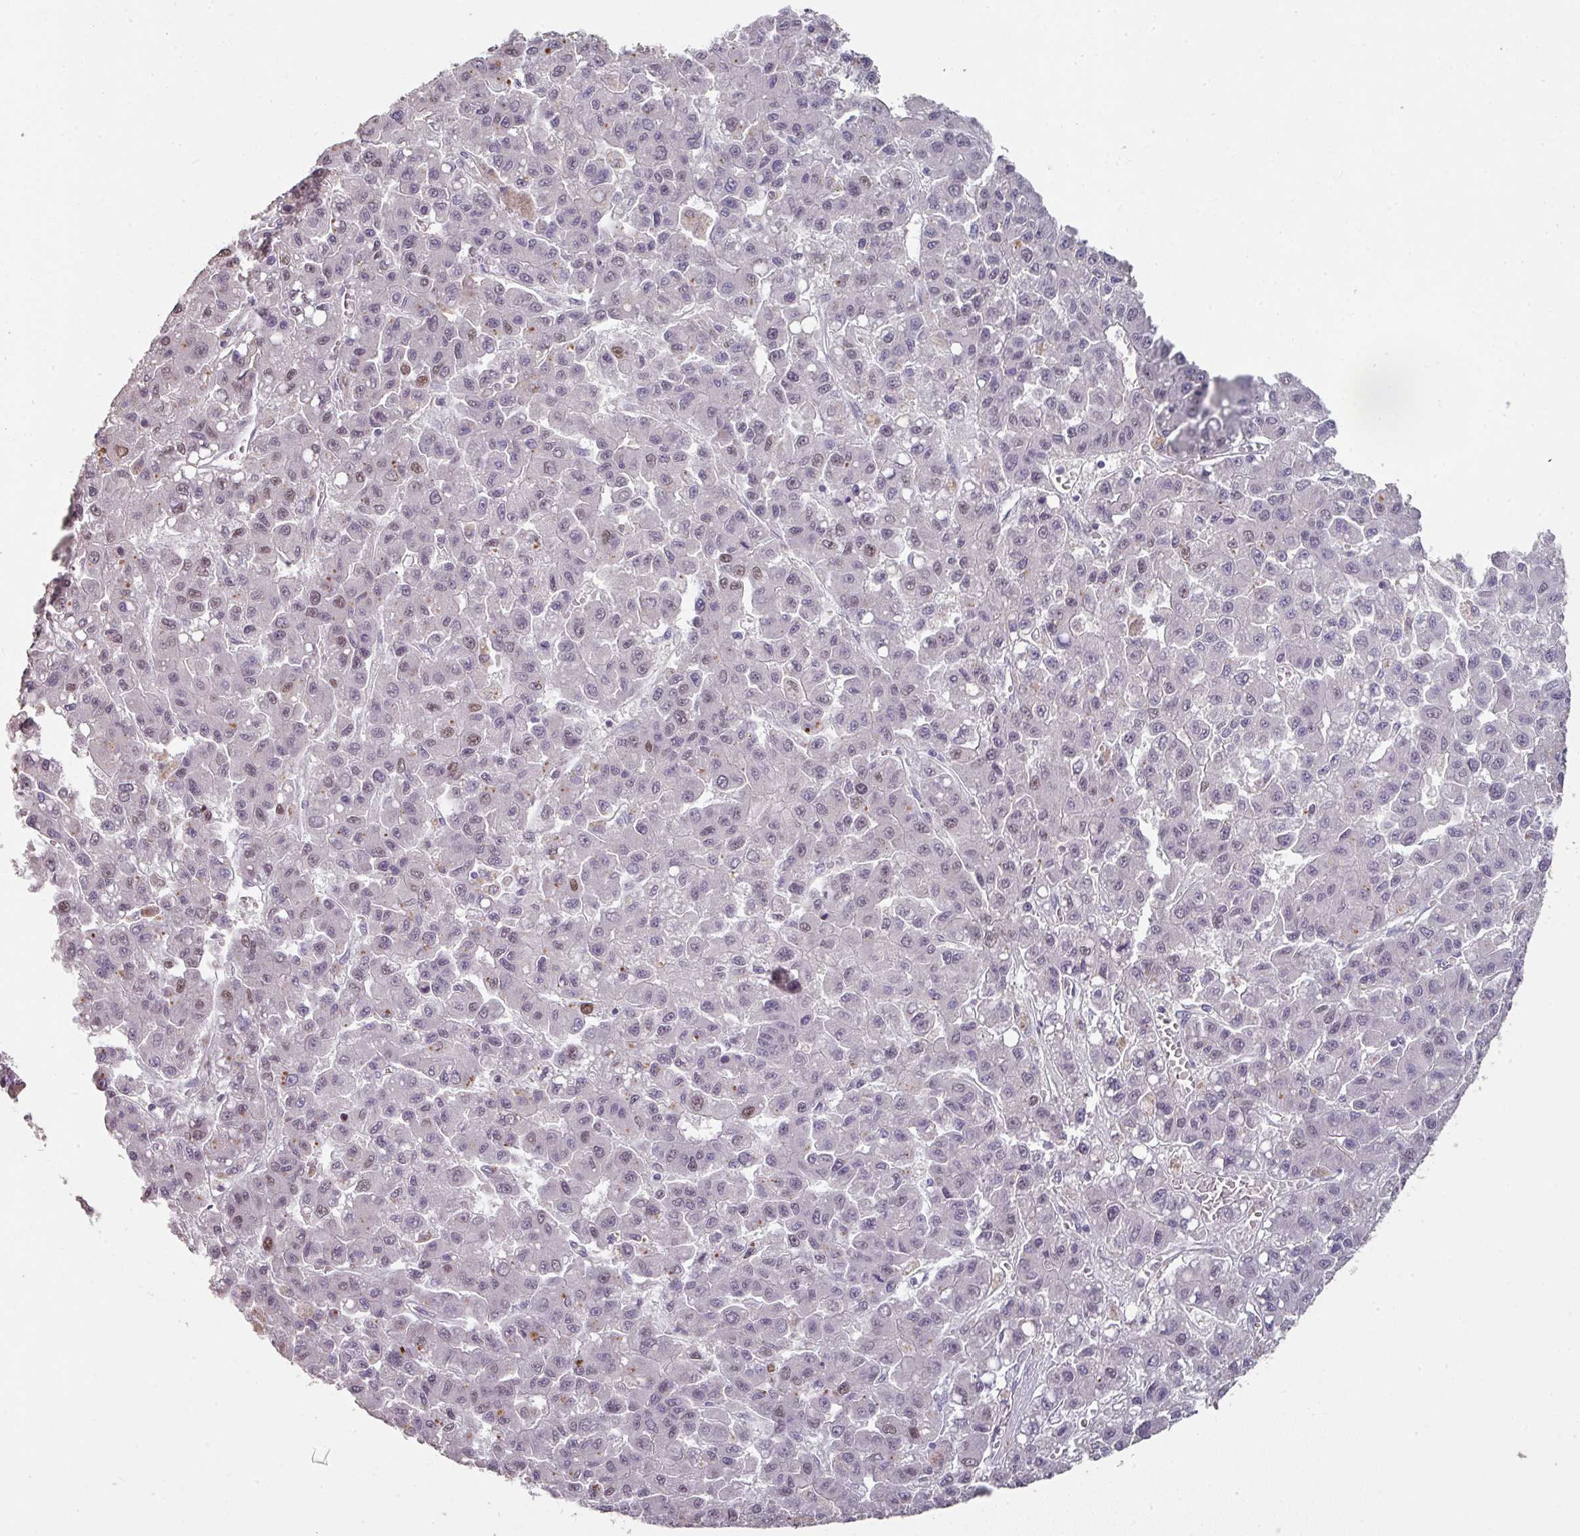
{"staining": {"intensity": "weak", "quantity": "<25%", "location": "nuclear"}, "tissue": "liver cancer", "cell_type": "Tumor cells", "image_type": "cancer", "snomed": [{"axis": "morphology", "description": "Carcinoma, Hepatocellular, NOS"}, {"axis": "topography", "description": "Liver"}], "caption": "Immunohistochemistry of liver hepatocellular carcinoma shows no staining in tumor cells.", "gene": "GTF2H3", "patient": {"sex": "male", "age": 70}}